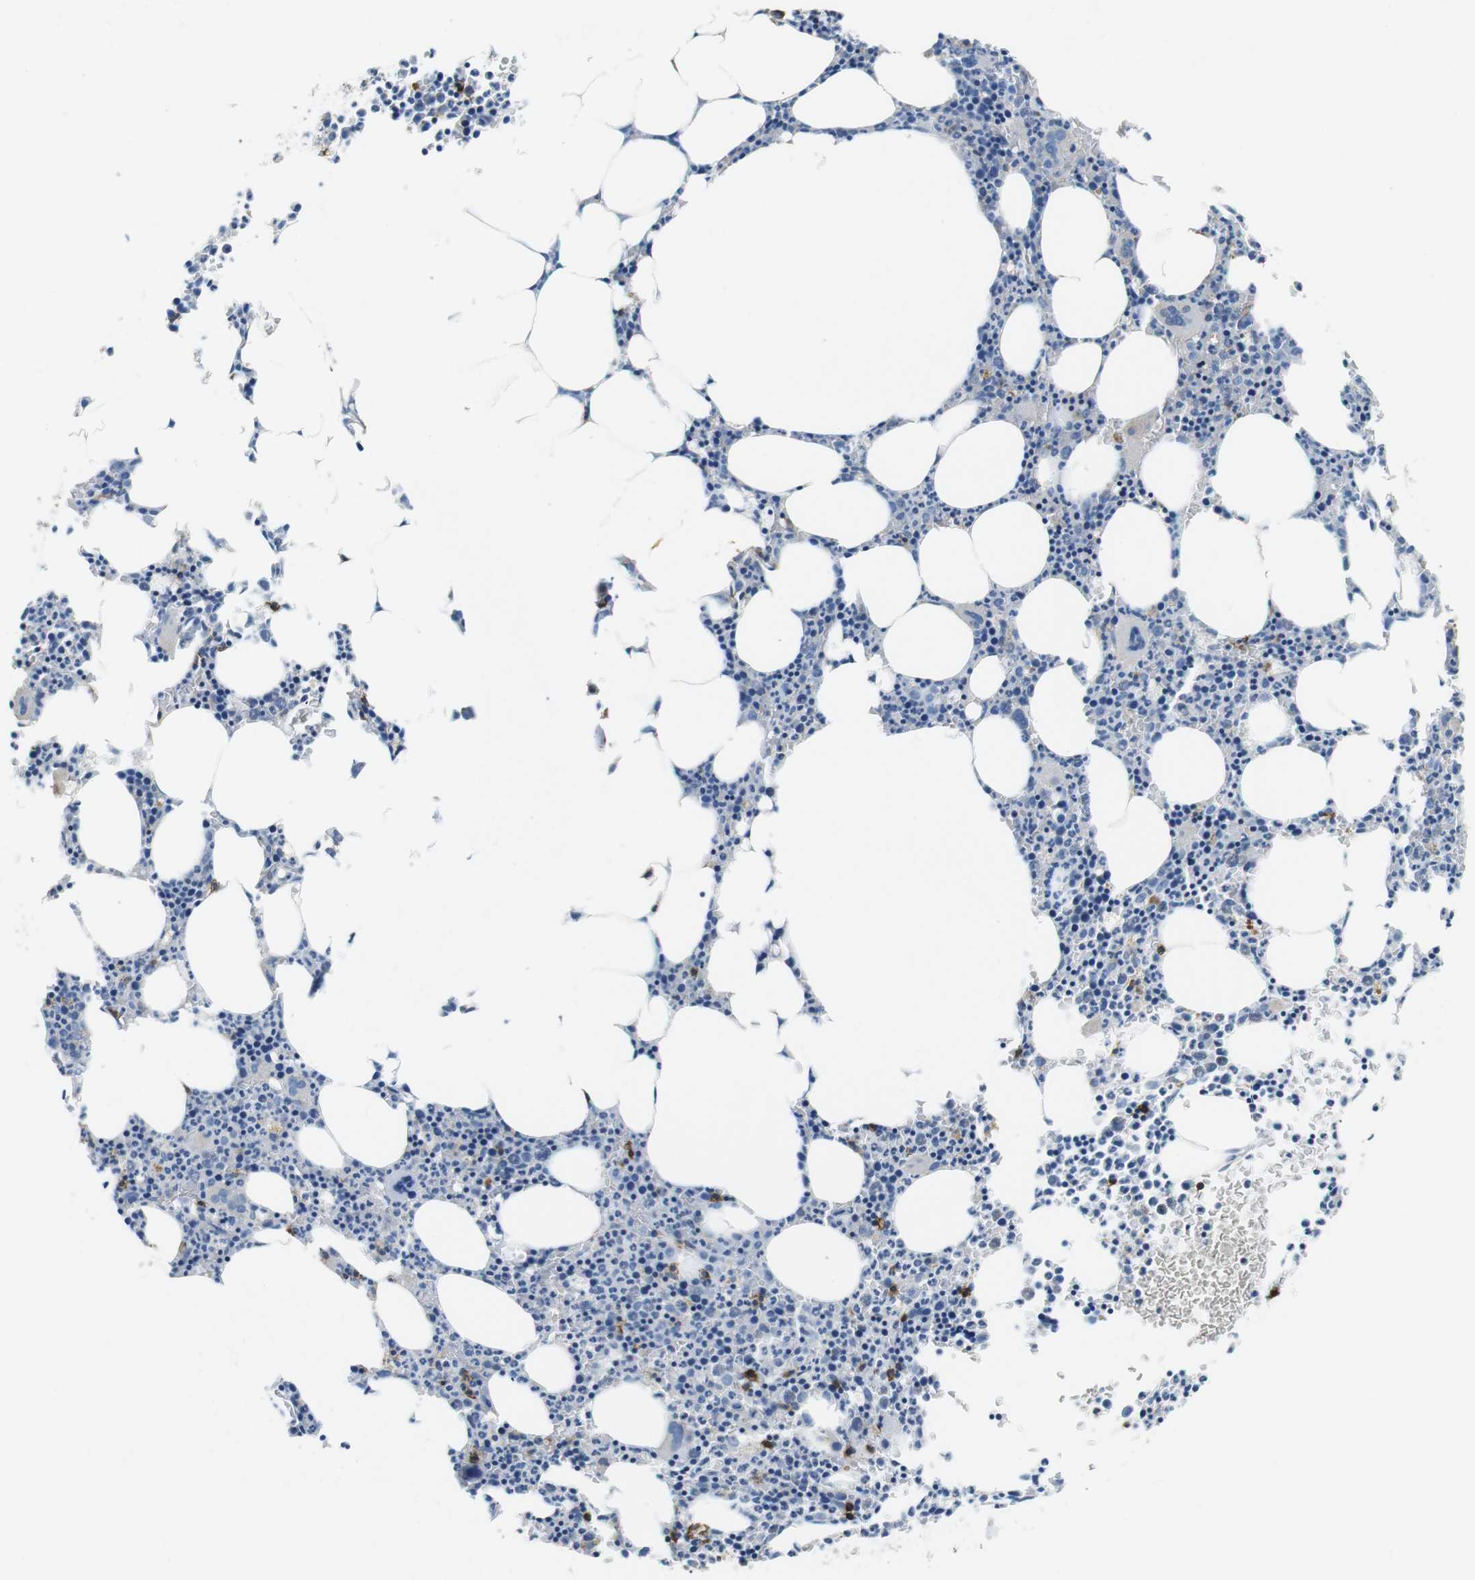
{"staining": {"intensity": "moderate", "quantity": "<25%", "location": "cytoplasmic/membranous"}, "tissue": "bone marrow", "cell_type": "Hematopoietic cells", "image_type": "normal", "snomed": [{"axis": "morphology", "description": "Normal tissue, NOS"}, {"axis": "morphology", "description": "Inflammation, NOS"}, {"axis": "topography", "description": "Bone marrow"}], "caption": "This micrograph exhibits immunohistochemistry (IHC) staining of unremarkable bone marrow, with low moderate cytoplasmic/membranous positivity in approximately <25% of hematopoietic cells.", "gene": "CD6", "patient": {"sex": "female", "age": 61}}